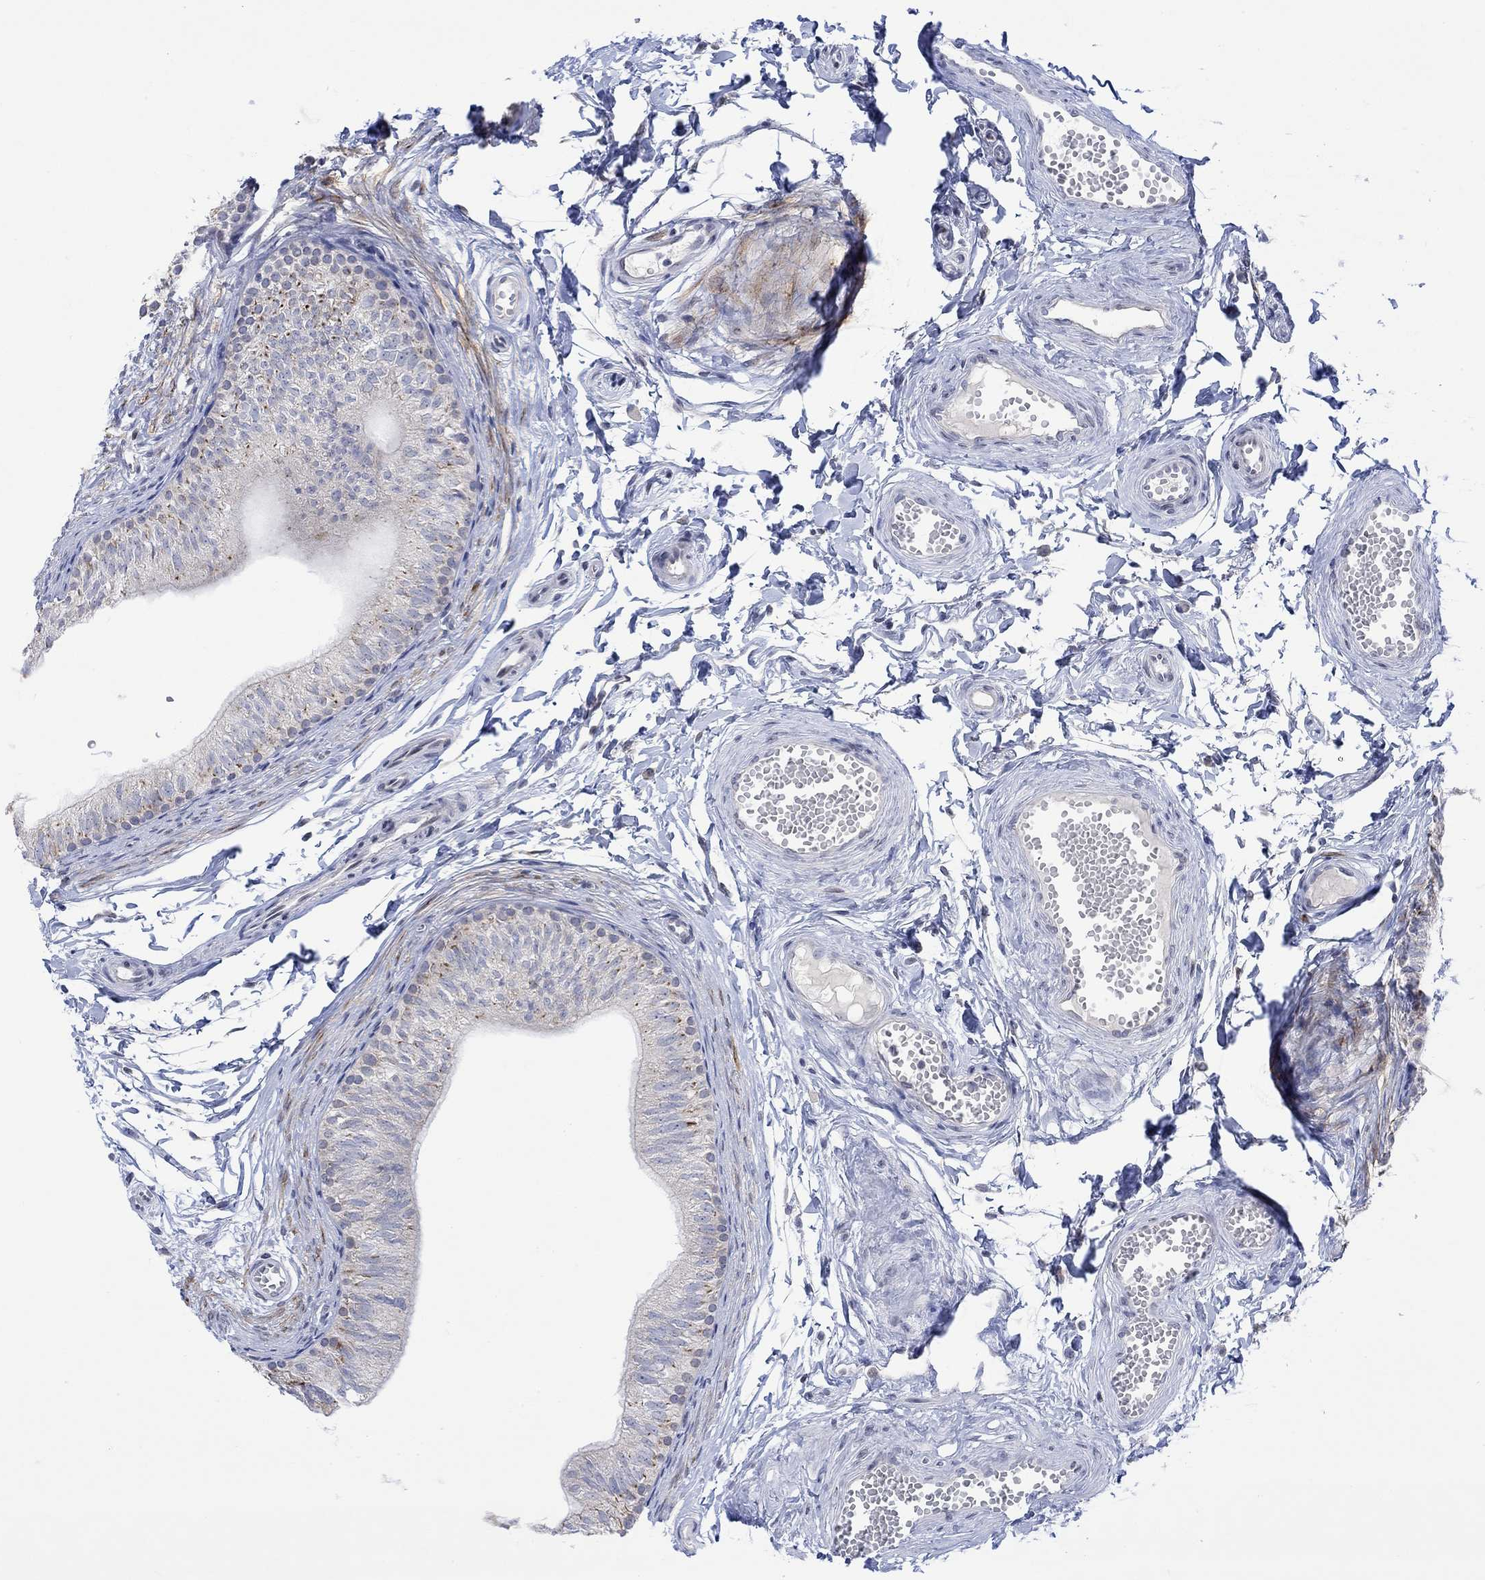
{"staining": {"intensity": "strong", "quantity": "<25%", "location": "cytoplasmic/membranous"}, "tissue": "epididymis", "cell_type": "Glandular cells", "image_type": "normal", "snomed": [{"axis": "morphology", "description": "Normal tissue, NOS"}, {"axis": "topography", "description": "Epididymis"}], "caption": "An immunohistochemistry (IHC) photomicrograph of unremarkable tissue is shown. Protein staining in brown labels strong cytoplasmic/membranous positivity in epididymis within glandular cells.", "gene": "DCX", "patient": {"sex": "male", "age": 22}}